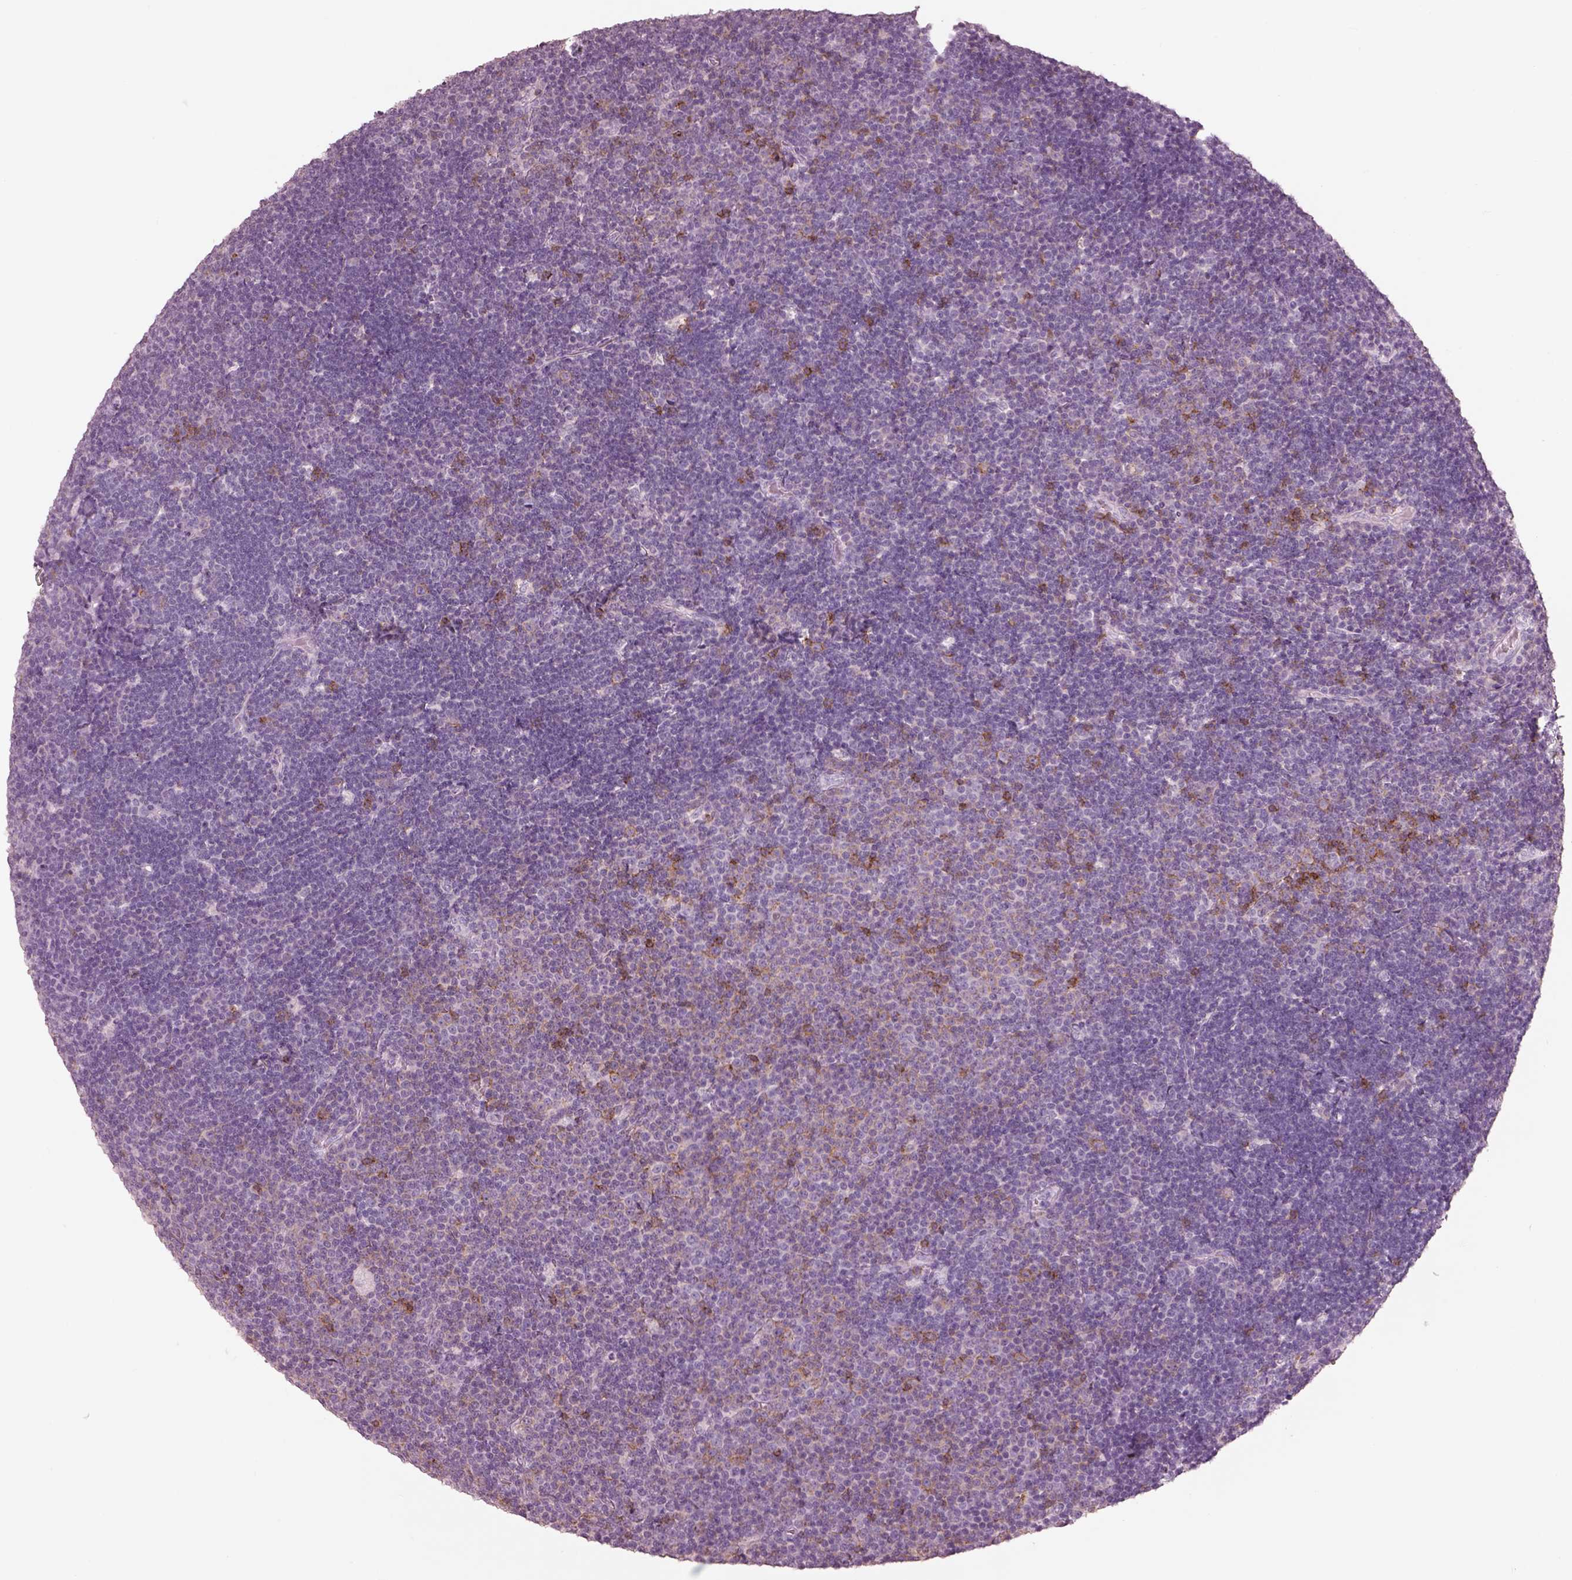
{"staining": {"intensity": "negative", "quantity": "none", "location": "none"}, "tissue": "lymphoma", "cell_type": "Tumor cells", "image_type": "cancer", "snomed": [{"axis": "morphology", "description": "Malignant lymphoma, non-Hodgkin's type, Low grade"}, {"axis": "topography", "description": "Brain"}], "caption": "Tumor cells are negative for protein expression in human low-grade malignant lymphoma, non-Hodgkin's type. Brightfield microscopy of immunohistochemistry stained with DAB (3,3'-diaminobenzidine) (brown) and hematoxylin (blue), captured at high magnification.", "gene": "PDCD1", "patient": {"sex": "female", "age": 66}}